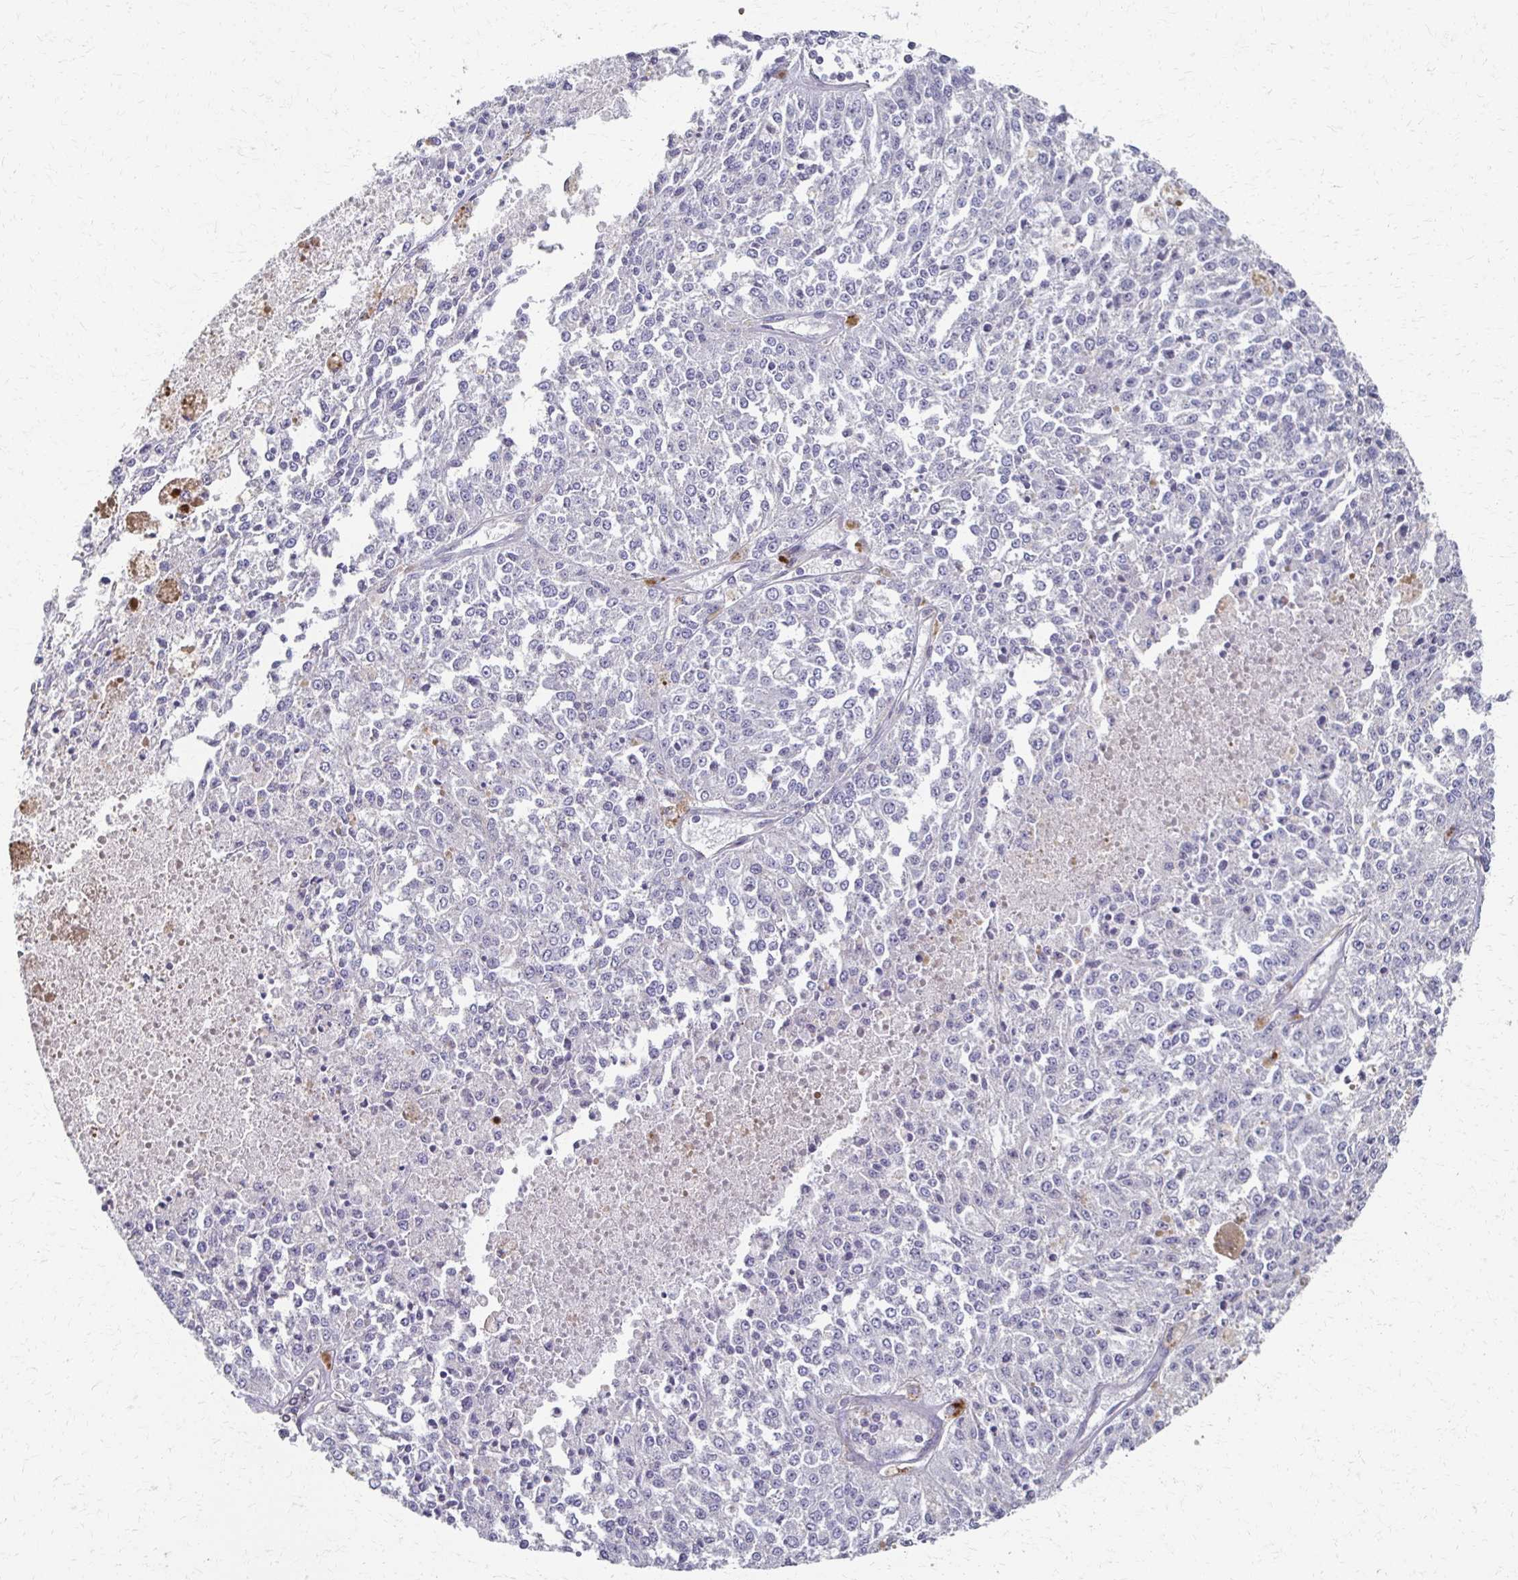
{"staining": {"intensity": "negative", "quantity": "none", "location": "none"}, "tissue": "melanoma", "cell_type": "Tumor cells", "image_type": "cancer", "snomed": [{"axis": "morphology", "description": "Malignant melanoma, Metastatic site"}, {"axis": "topography", "description": "Lymph node"}], "caption": "Tumor cells are negative for protein expression in human melanoma. (DAB immunohistochemistry (IHC) with hematoxylin counter stain).", "gene": "C1QTNF7", "patient": {"sex": "female", "age": 64}}